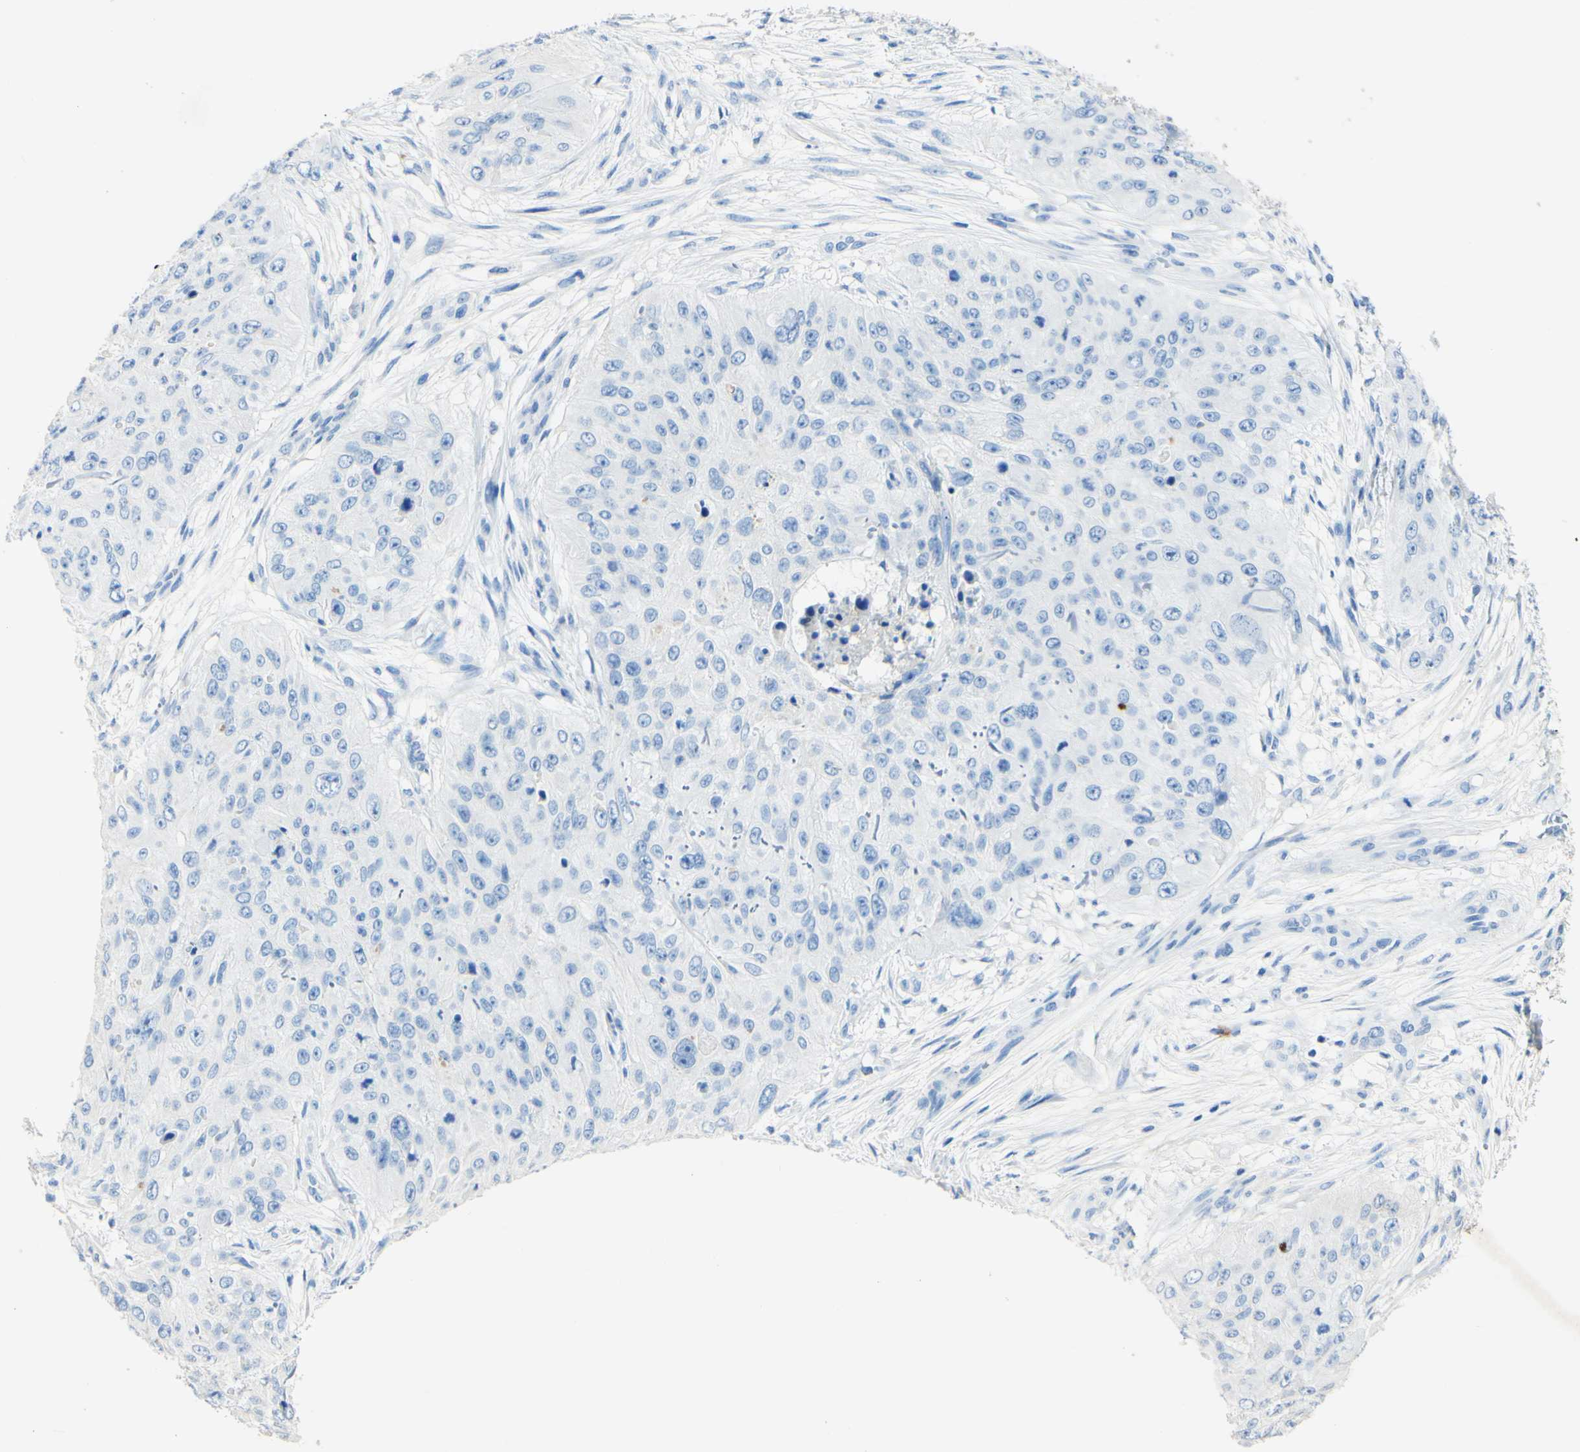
{"staining": {"intensity": "negative", "quantity": "none", "location": "none"}, "tissue": "skin cancer", "cell_type": "Tumor cells", "image_type": "cancer", "snomed": [{"axis": "morphology", "description": "Squamous cell carcinoma, NOS"}, {"axis": "topography", "description": "Skin"}], "caption": "Immunohistochemical staining of human skin cancer (squamous cell carcinoma) demonstrates no significant positivity in tumor cells.", "gene": "PIGR", "patient": {"sex": "female", "age": 80}}